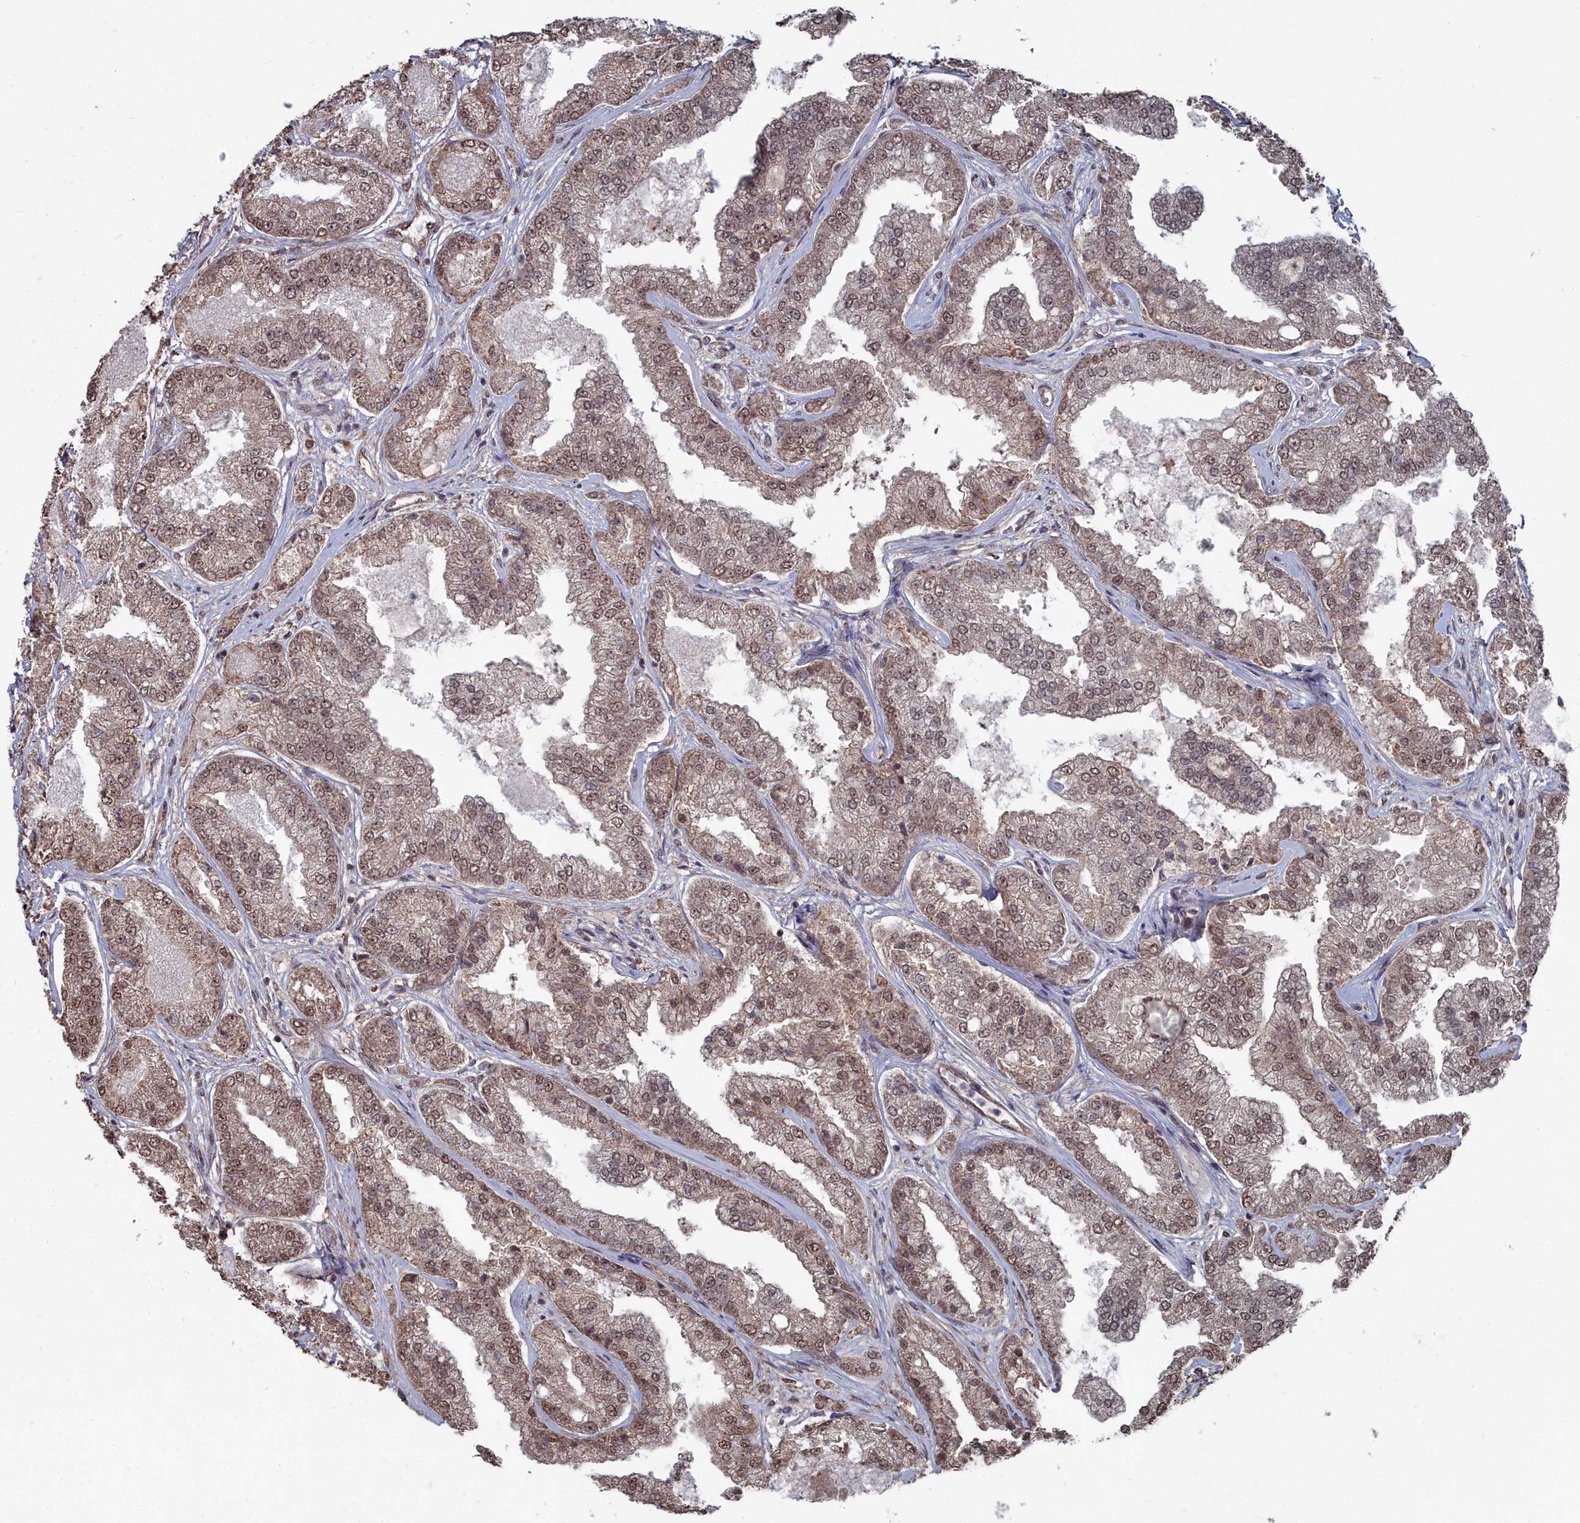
{"staining": {"intensity": "moderate", "quantity": ">75%", "location": "nuclear"}, "tissue": "prostate cancer", "cell_type": "Tumor cells", "image_type": "cancer", "snomed": [{"axis": "morphology", "description": "Adenocarcinoma, High grade"}, {"axis": "topography", "description": "Prostate"}], "caption": "A histopathology image showing moderate nuclear expression in about >75% of tumor cells in prostate cancer, as visualized by brown immunohistochemical staining.", "gene": "CCNP", "patient": {"sex": "male", "age": 71}}